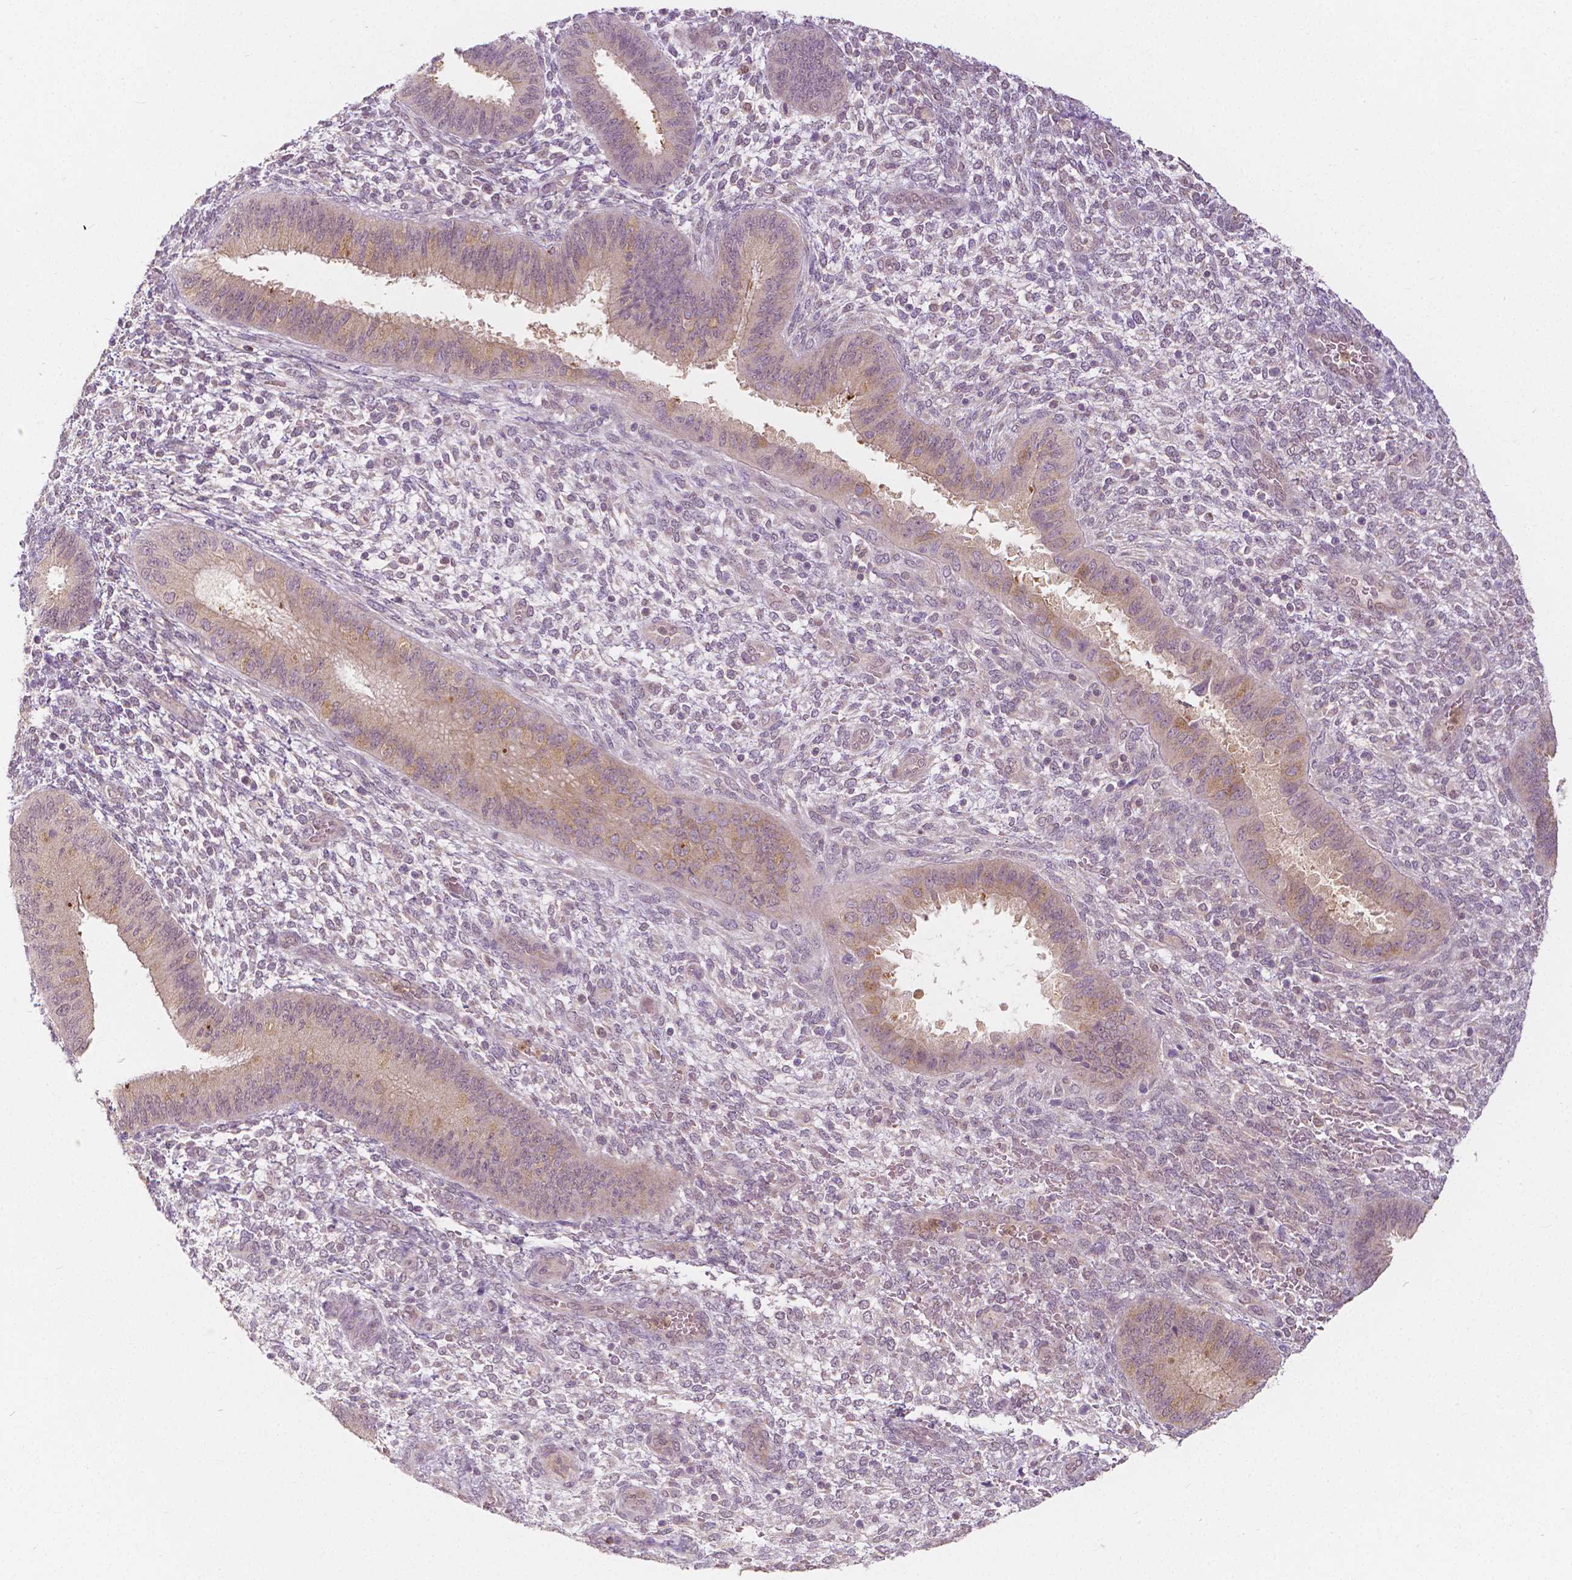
{"staining": {"intensity": "negative", "quantity": "none", "location": "none"}, "tissue": "endometrium", "cell_type": "Cells in endometrial stroma", "image_type": "normal", "snomed": [{"axis": "morphology", "description": "Normal tissue, NOS"}, {"axis": "topography", "description": "Endometrium"}], "caption": "Immunohistochemistry (IHC) photomicrograph of unremarkable human endometrium stained for a protein (brown), which exhibits no staining in cells in endometrial stroma. (DAB (3,3'-diaminobenzidine) IHC with hematoxylin counter stain).", "gene": "NAPRT", "patient": {"sex": "female", "age": 39}}